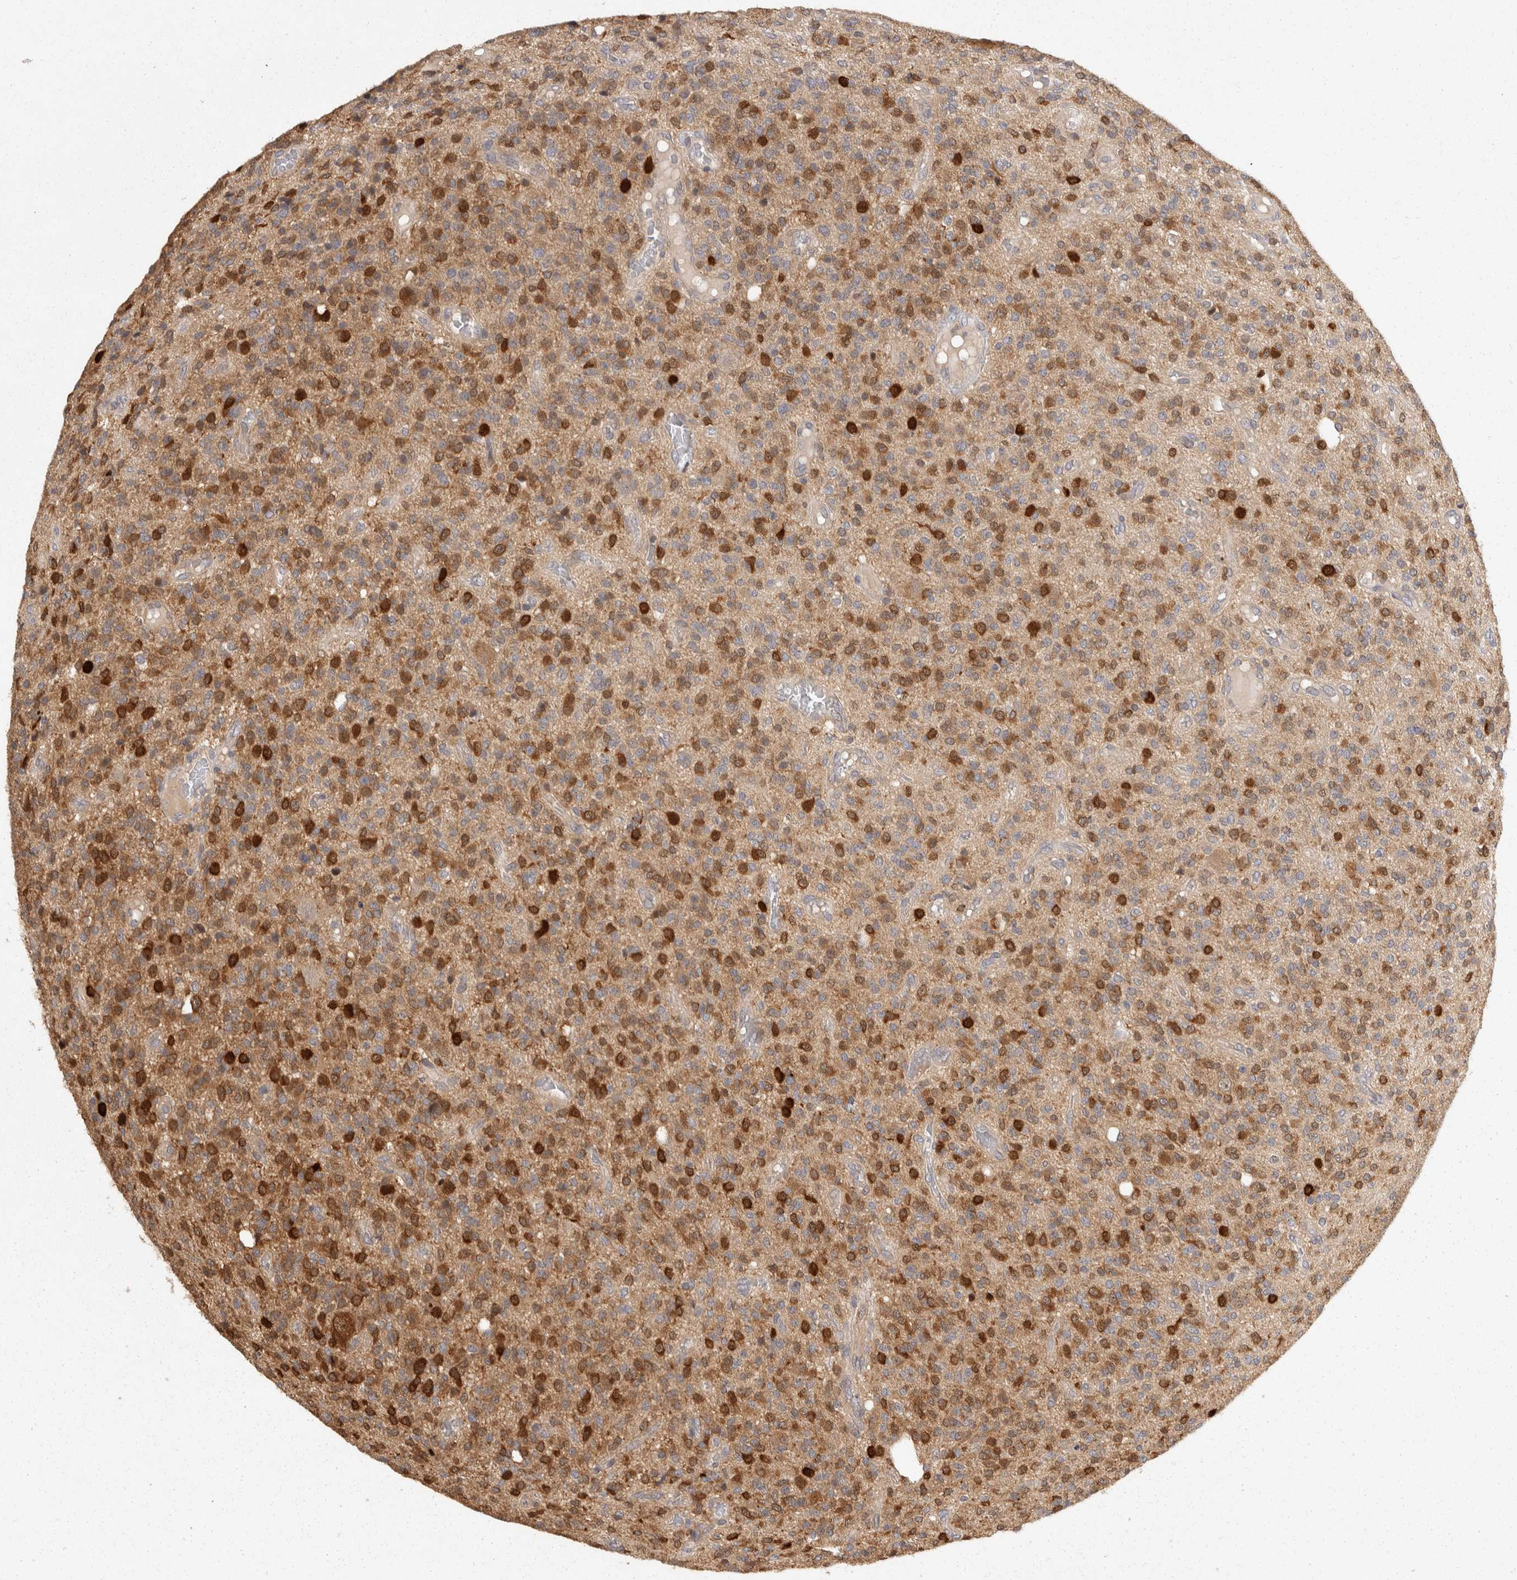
{"staining": {"intensity": "moderate", "quantity": ">75%", "location": "cytoplasmic/membranous,nuclear"}, "tissue": "glioma", "cell_type": "Tumor cells", "image_type": "cancer", "snomed": [{"axis": "morphology", "description": "Glioma, malignant, High grade"}, {"axis": "topography", "description": "Brain"}], "caption": "IHC photomicrograph of high-grade glioma (malignant) stained for a protein (brown), which exhibits medium levels of moderate cytoplasmic/membranous and nuclear expression in approximately >75% of tumor cells.", "gene": "ACAT2", "patient": {"sex": "male", "age": 34}}